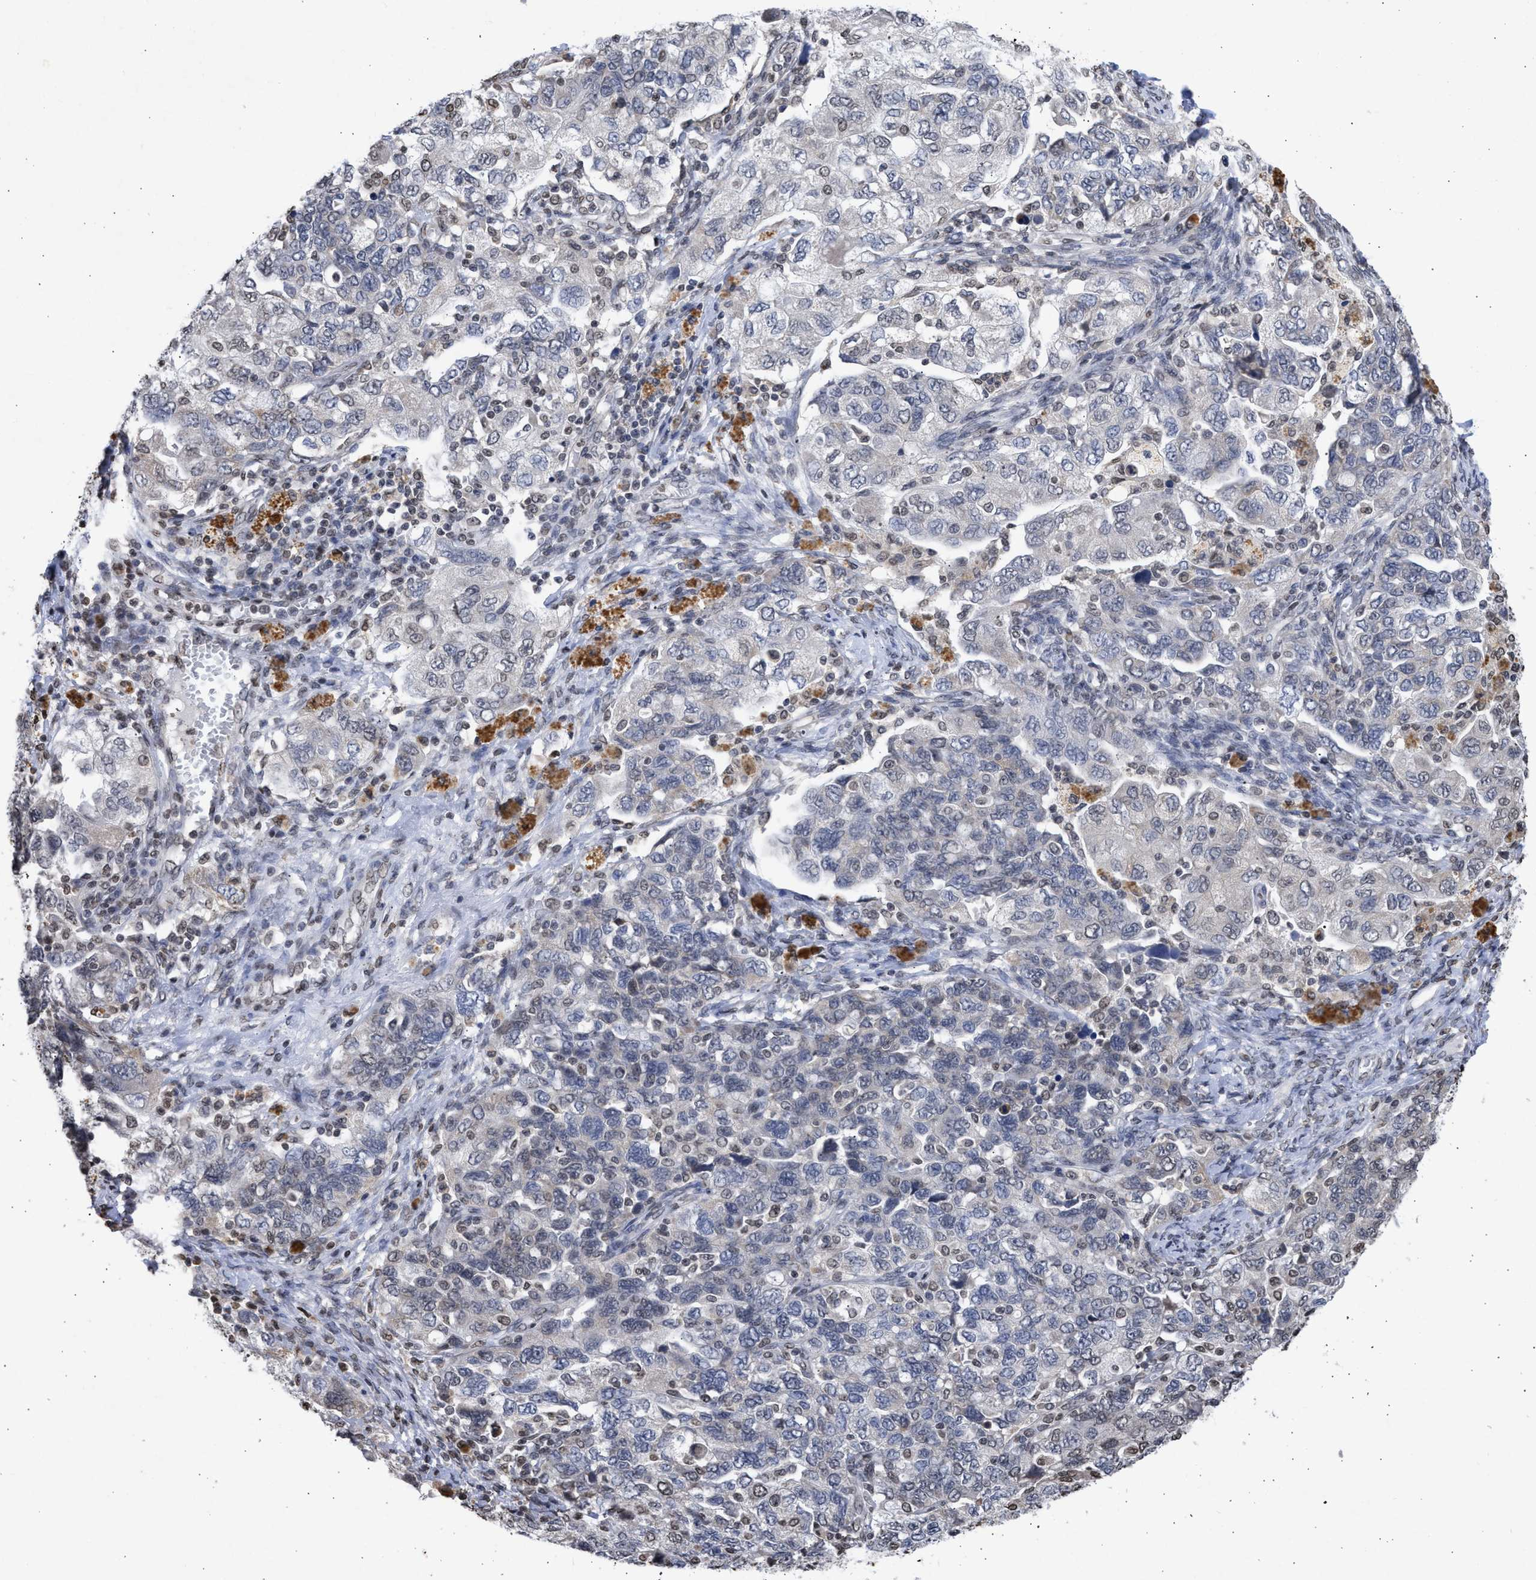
{"staining": {"intensity": "weak", "quantity": "<25%", "location": "nuclear"}, "tissue": "ovarian cancer", "cell_type": "Tumor cells", "image_type": "cancer", "snomed": [{"axis": "morphology", "description": "Carcinoma, NOS"}, {"axis": "morphology", "description": "Cystadenocarcinoma, serous, NOS"}, {"axis": "topography", "description": "Ovary"}], "caption": "Histopathology image shows no protein expression in tumor cells of ovarian serous cystadenocarcinoma tissue.", "gene": "NUP35", "patient": {"sex": "female", "age": 69}}